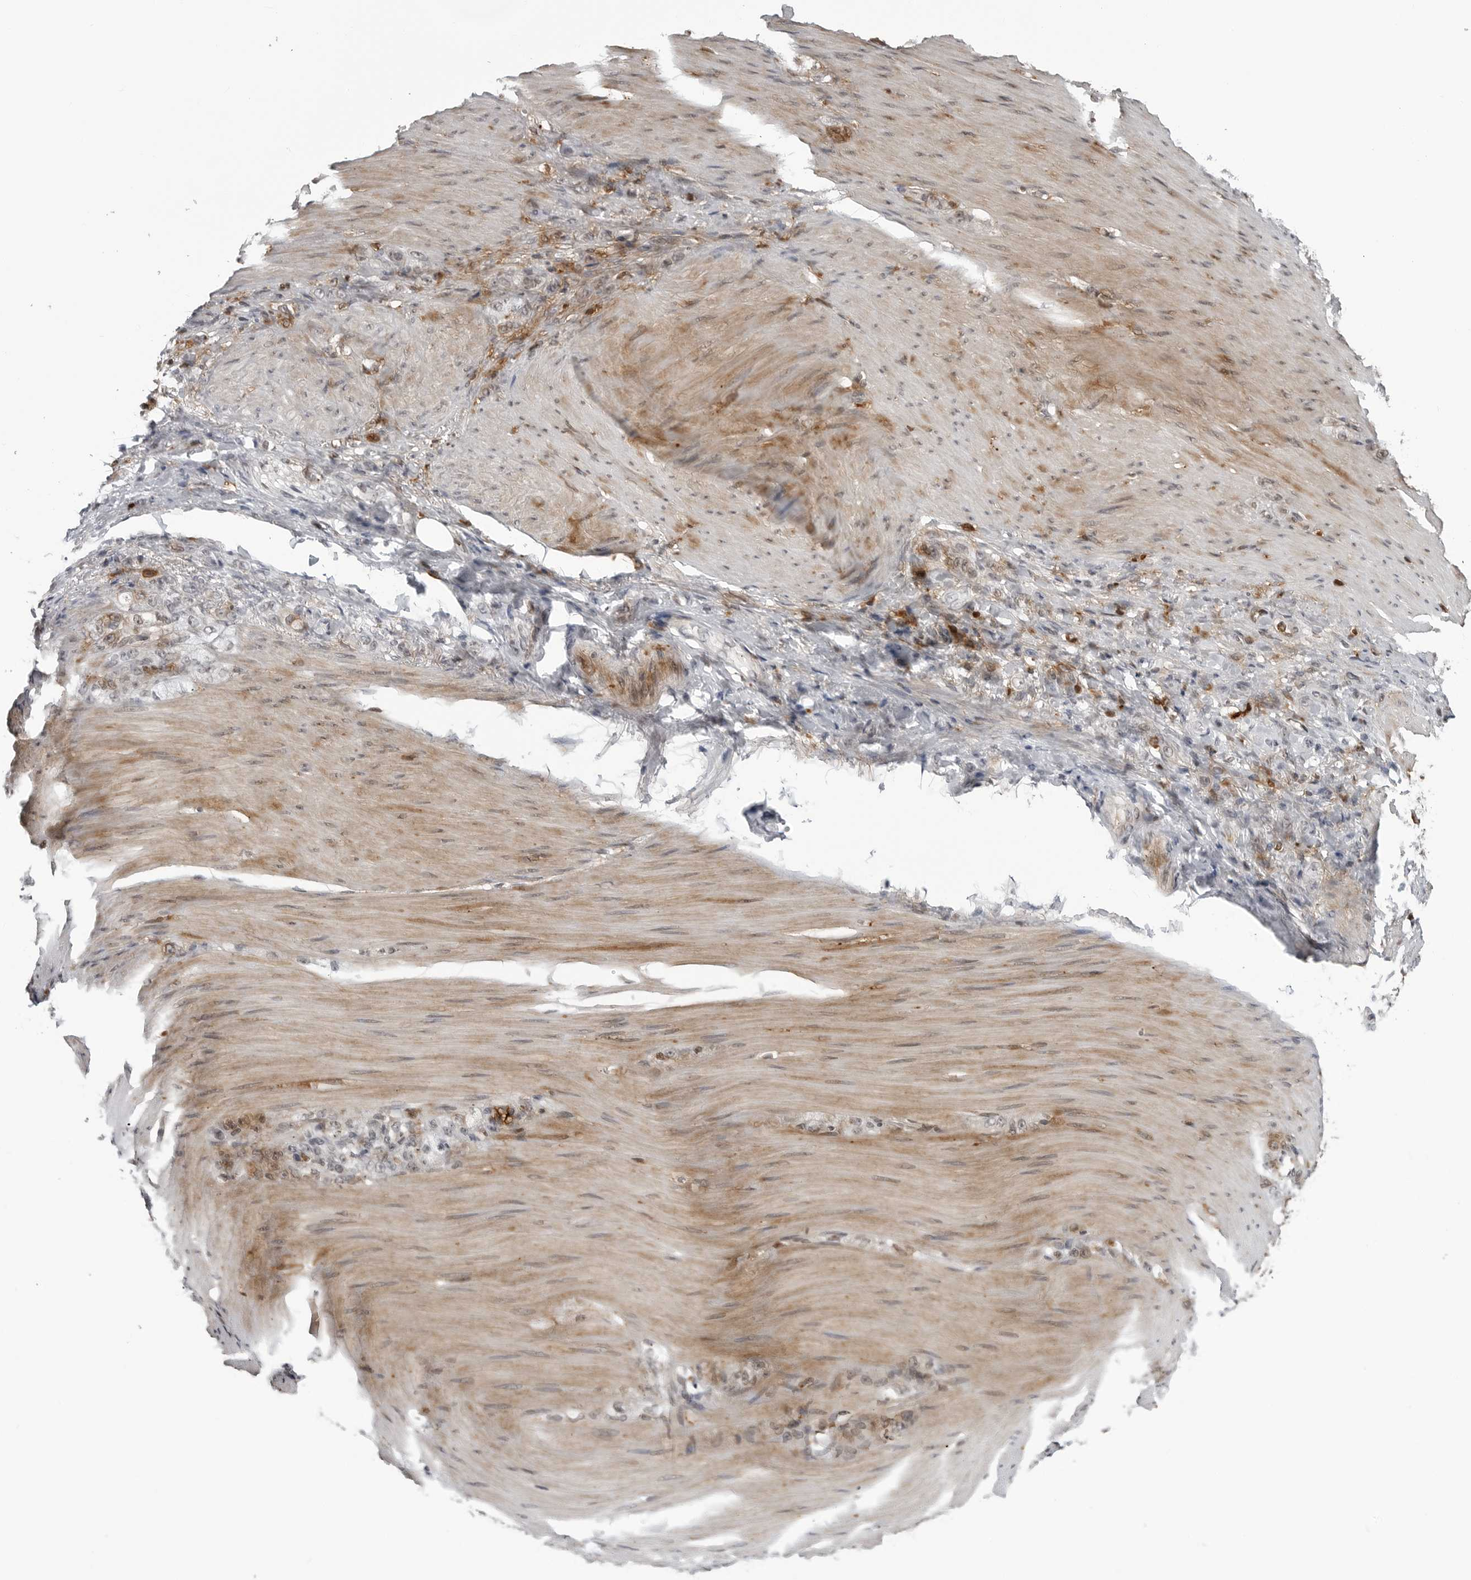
{"staining": {"intensity": "moderate", "quantity": "25%-75%", "location": "cytoplasmic/membranous"}, "tissue": "stomach cancer", "cell_type": "Tumor cells", "image_type": "cancer", "snomed": [{"axis": "morphology", "description": "Normal tissue, NOS"}, {"axis": "morphology", "description": "Adenocarcinoma, NOS"}, {"axis": "topography", "description": "Stomach"}], "caption": "Tumor cells reveal medium levels of moderate cytoplasmic/membranous positivity in about 25%-75% of cells in stomach adenocarcinoma. (DAB = brown stain, brightfield microscopy at high magnification).", "gene": "CXCR5", "patient": {"sex": "male", "age": 82}}